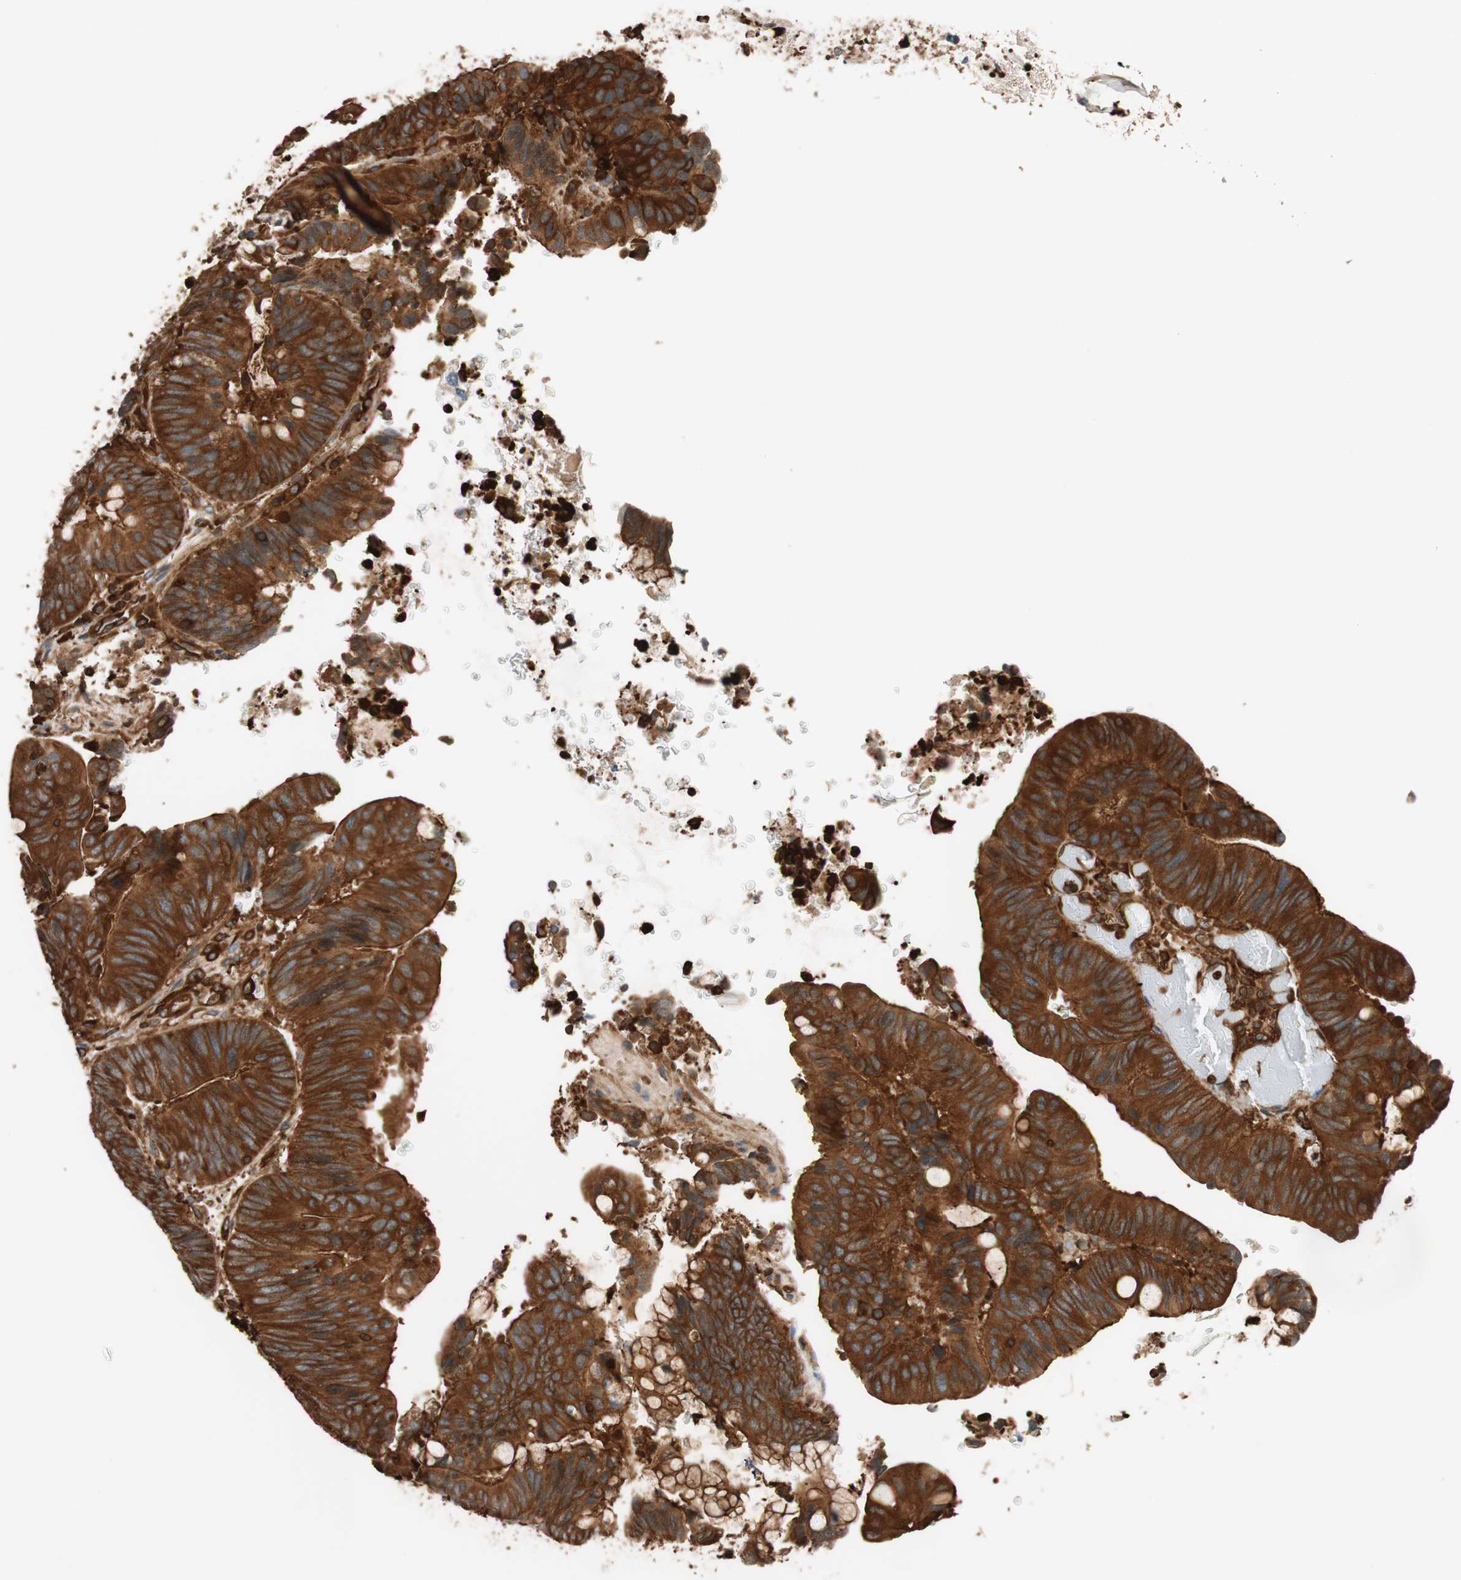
{"staining": {"intensity": "strong", "quantity": ">75%", "location": "cytoplasmic/membranous"}, "tissue": "colorectal cancer", "cell_type": "Tumor cells", "image_type": "cancer", "snomed": [{"axis": "morphology", "description": "Normal tissue, NOS"}, {"axis": "morphology", "description": "Adenocarcinoma, NOS"}, {"axis": "topography", "description": "Rectum"}, {"axis": "topography", "description": "Peripheral nerve tissue"}], "caption": "Protein expression analysis of colorectal cancer displays strong cytoplasmic/membranous expression in approximately >75% of tumor cells.", "gene": "VASP", "patient": {"sex": "male", "age": 92}}